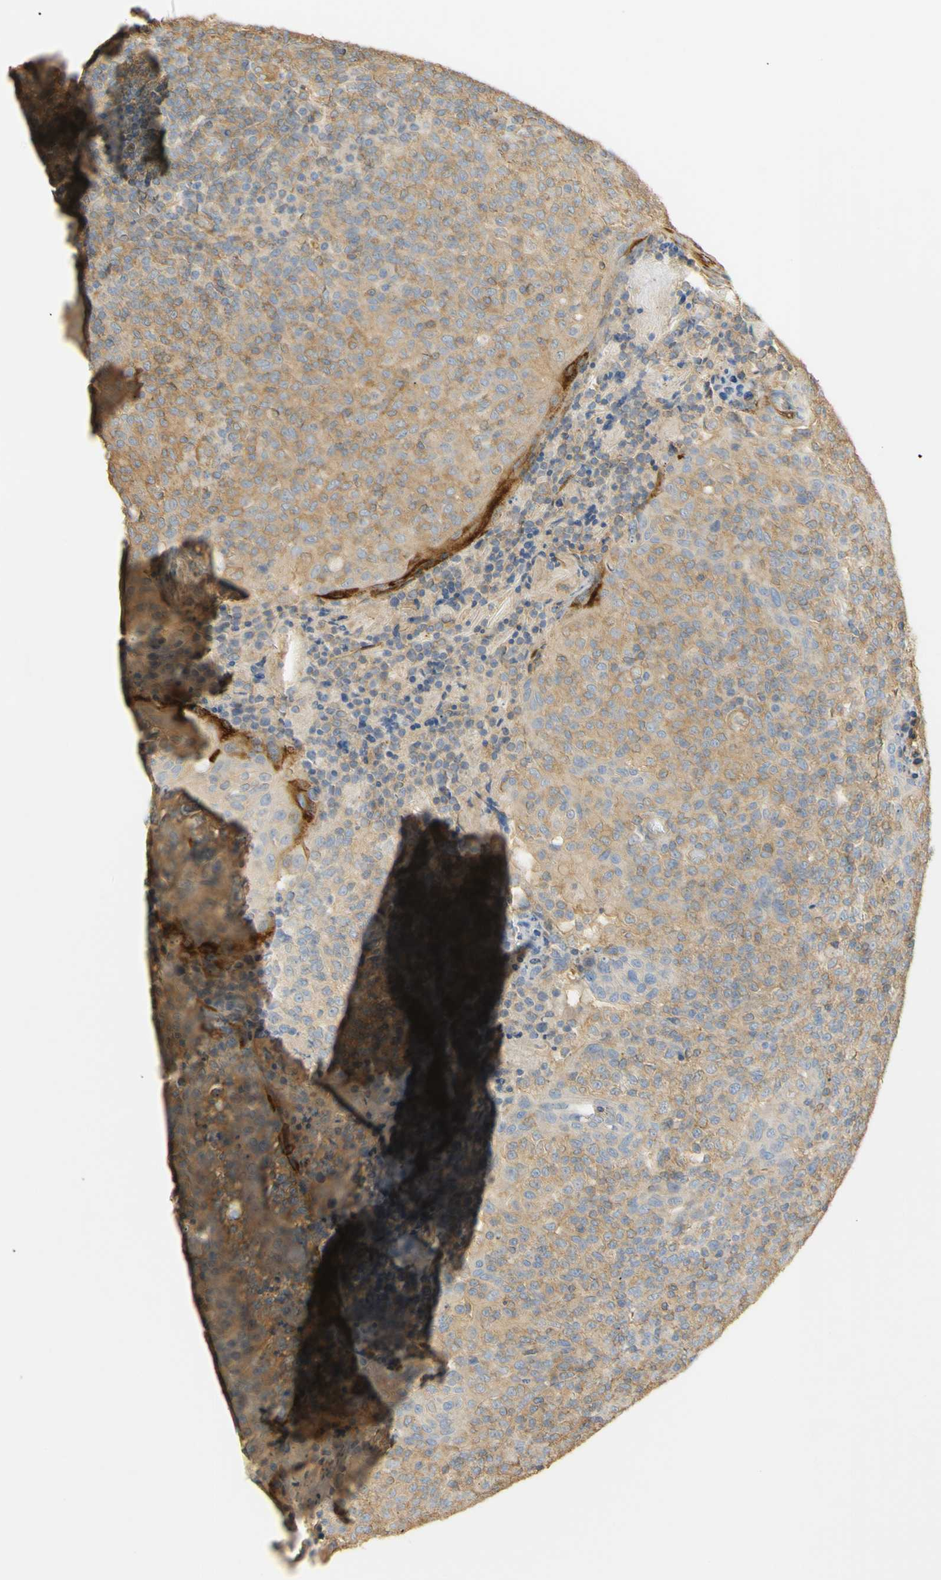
{"staining": {"intensity": "weak", "quantity": ">75%", "location": "cytoplasmic/membranous"}, "tissue": "tonsil", "cell_type": "Germinal center cells", "image_type": "normal", "snomed": [{"axis": "morphology", "description": "Normal tissue, NOS"}, {"axis": "topography", "description": "Tonsil"}], "caption": "High-magnification brightfield microscopy of normal tonsil stained with DAB (brown) and counterstained with hematoxylin (blue). germinal center cells exhibit weak cytoplasmic/membranous positivity is appreciated in about>75% of cells. (Stains: DAB in brown, nuclei in blue, Microscopy: brightfield microscopy at high magnification).", "gene": "KCNE4", "patient": {"sex": "female", "age": 19}}